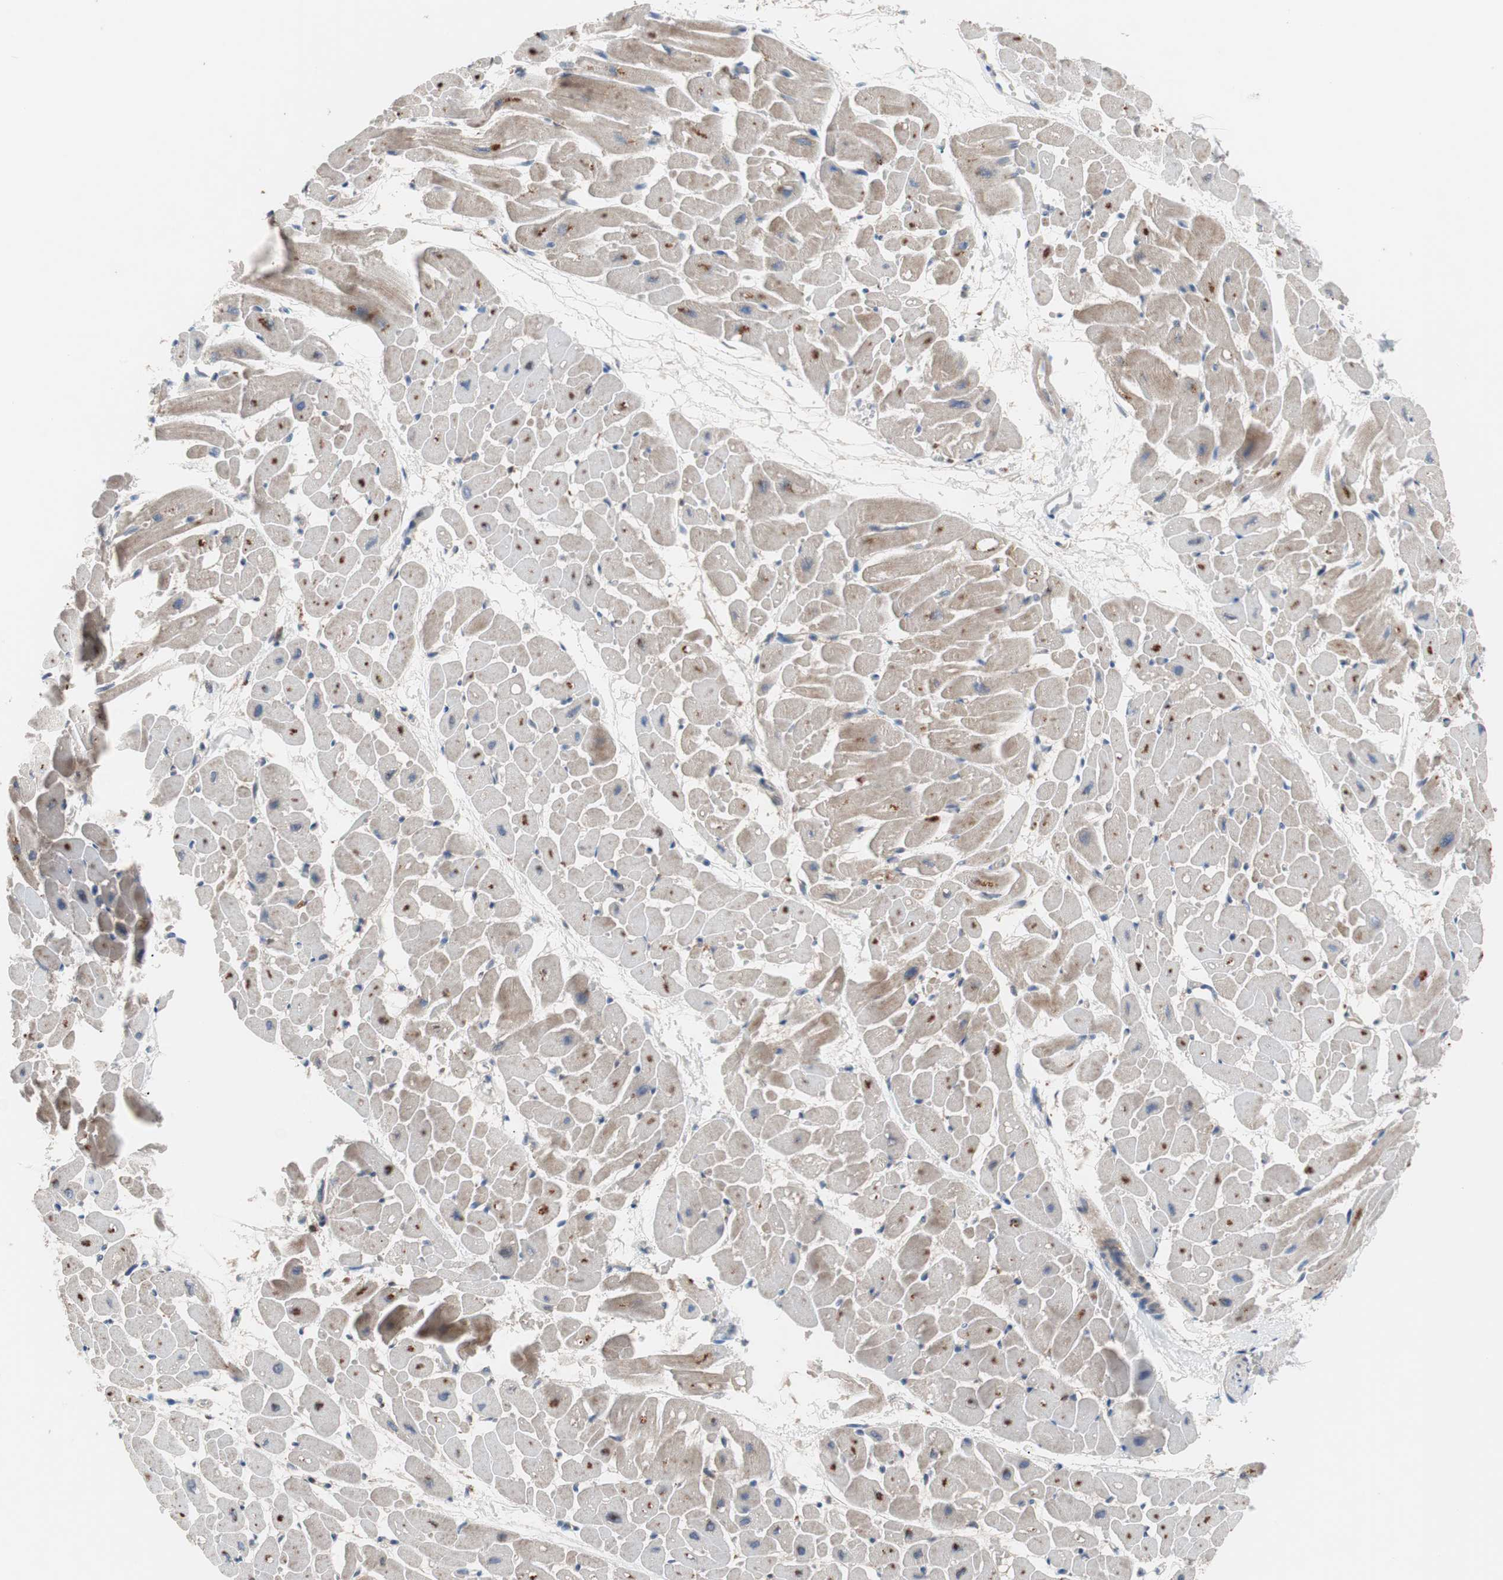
{"staining": {"intensity": "strong", "quantity": "25%-75%", "location": "cytoplasmic/membranous"}, "tissue": "heart muscle", "cell_type": "Cardiomyocytes", "image_type": "normal", "snomed": [{"axis": "morphology", "description": "Normal tissue, NOS"}, {"axis": "topography", "description": "Heart"}], "caption": "IHC image of benign human heart muscle stained for a protein (brown), which reveals high levels of strong cytoplasmic/membranous expression in approximately 25%-75% of cardiomyocytes.", "gene": "PIK3R1", "patient": {"sex": "male", "age": 45}}